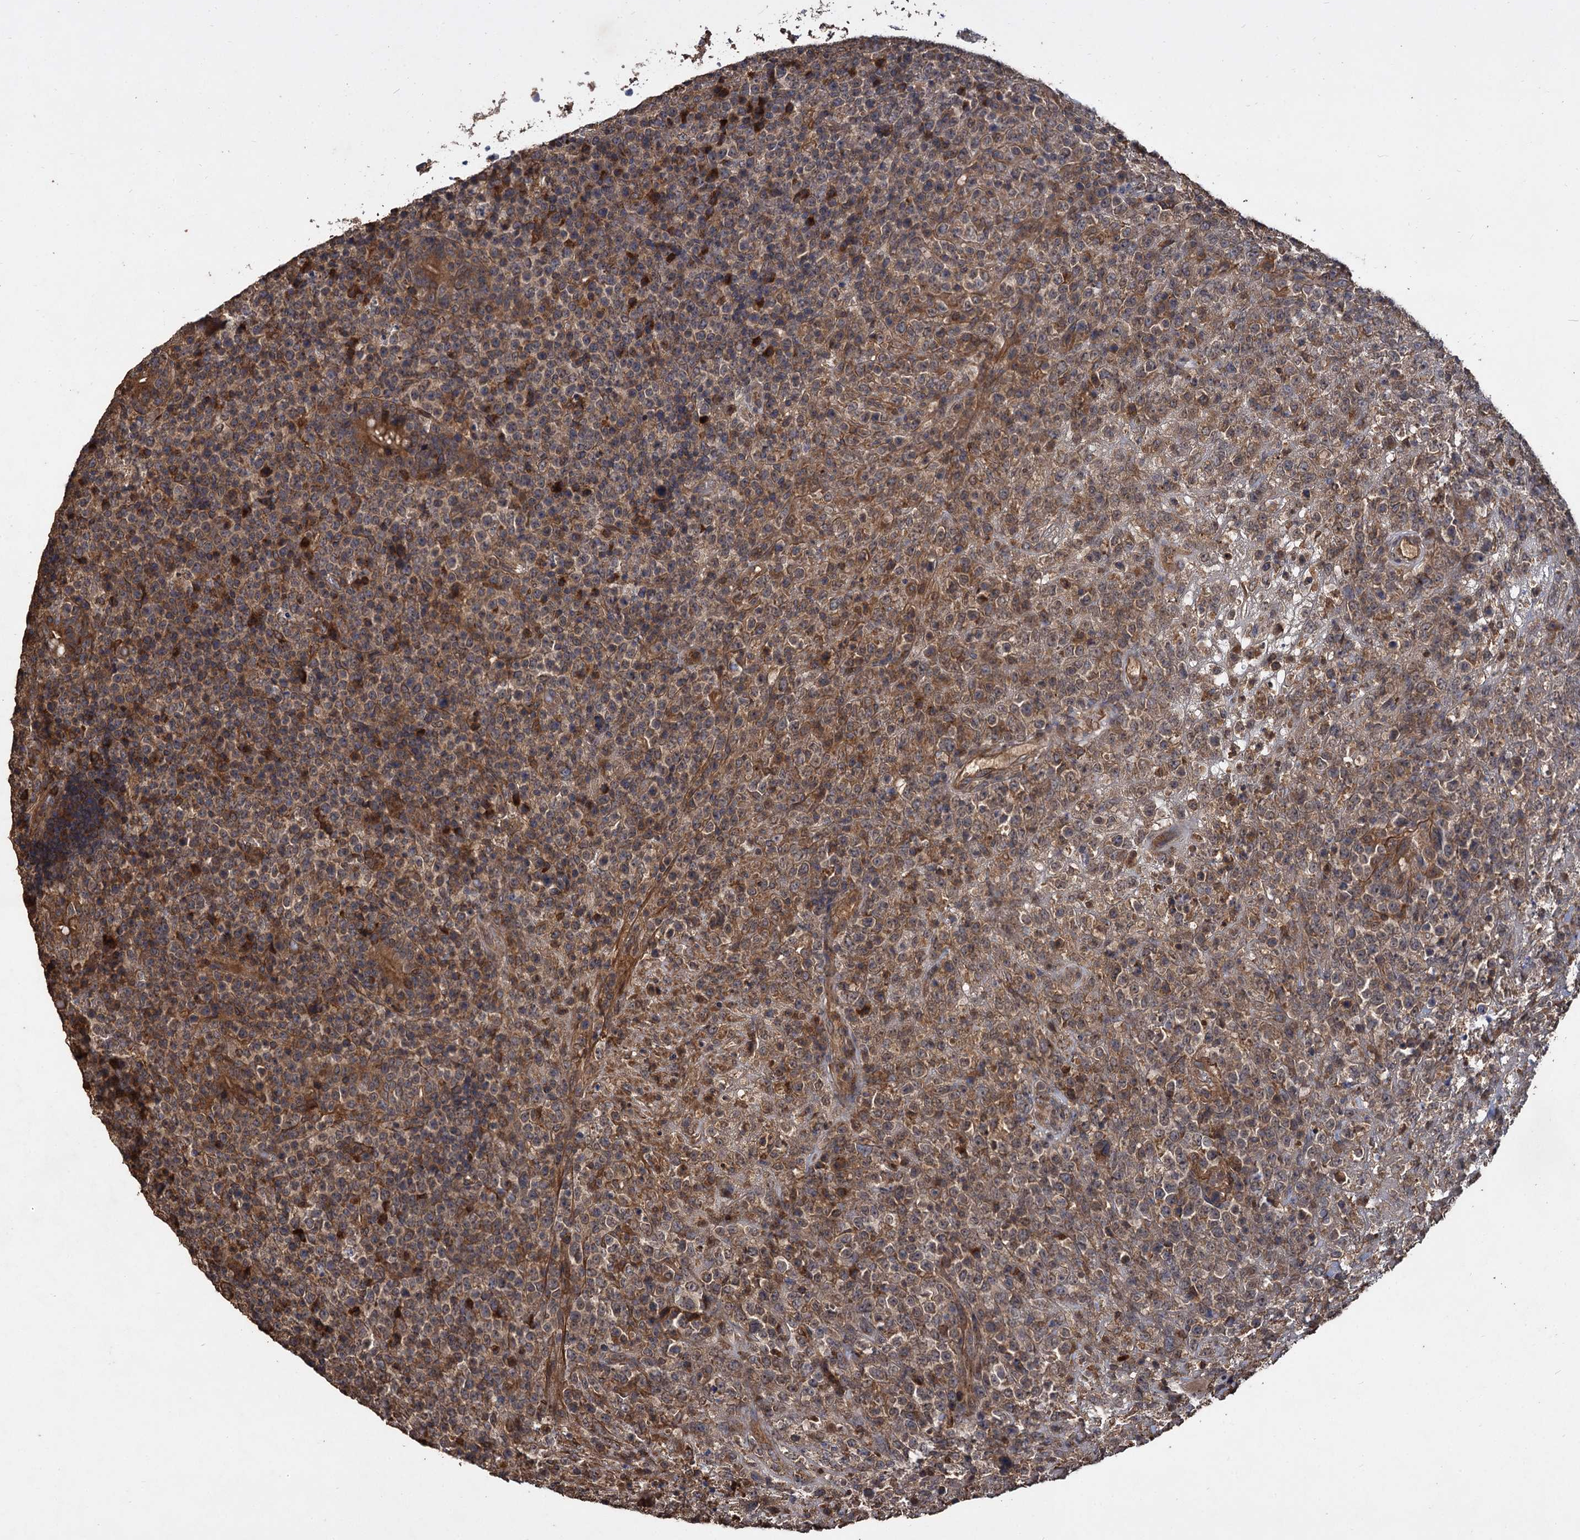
{"staining": {"intensity": "moderate", "quantity": ">75%", "location": "cytoplasmic/membranous"}, "tissue": "lymphoma", "cell_type": "Tumor cells", "image_type": "cancer", "snomed": [{"axis": "morphology", "description": "Malignant lymphoma, non-Hodgkin's type, High grade"}, {"axis": "topography", "description": "Colon"}], "caption": "Immunohistochemical staining of lymphoma demonstrates moderate cytoplasmic/membranous protein staining in approximately >75% of tumor cells.", "gene": "GCLC", "patient": {"sex": "female", "age": 53}}